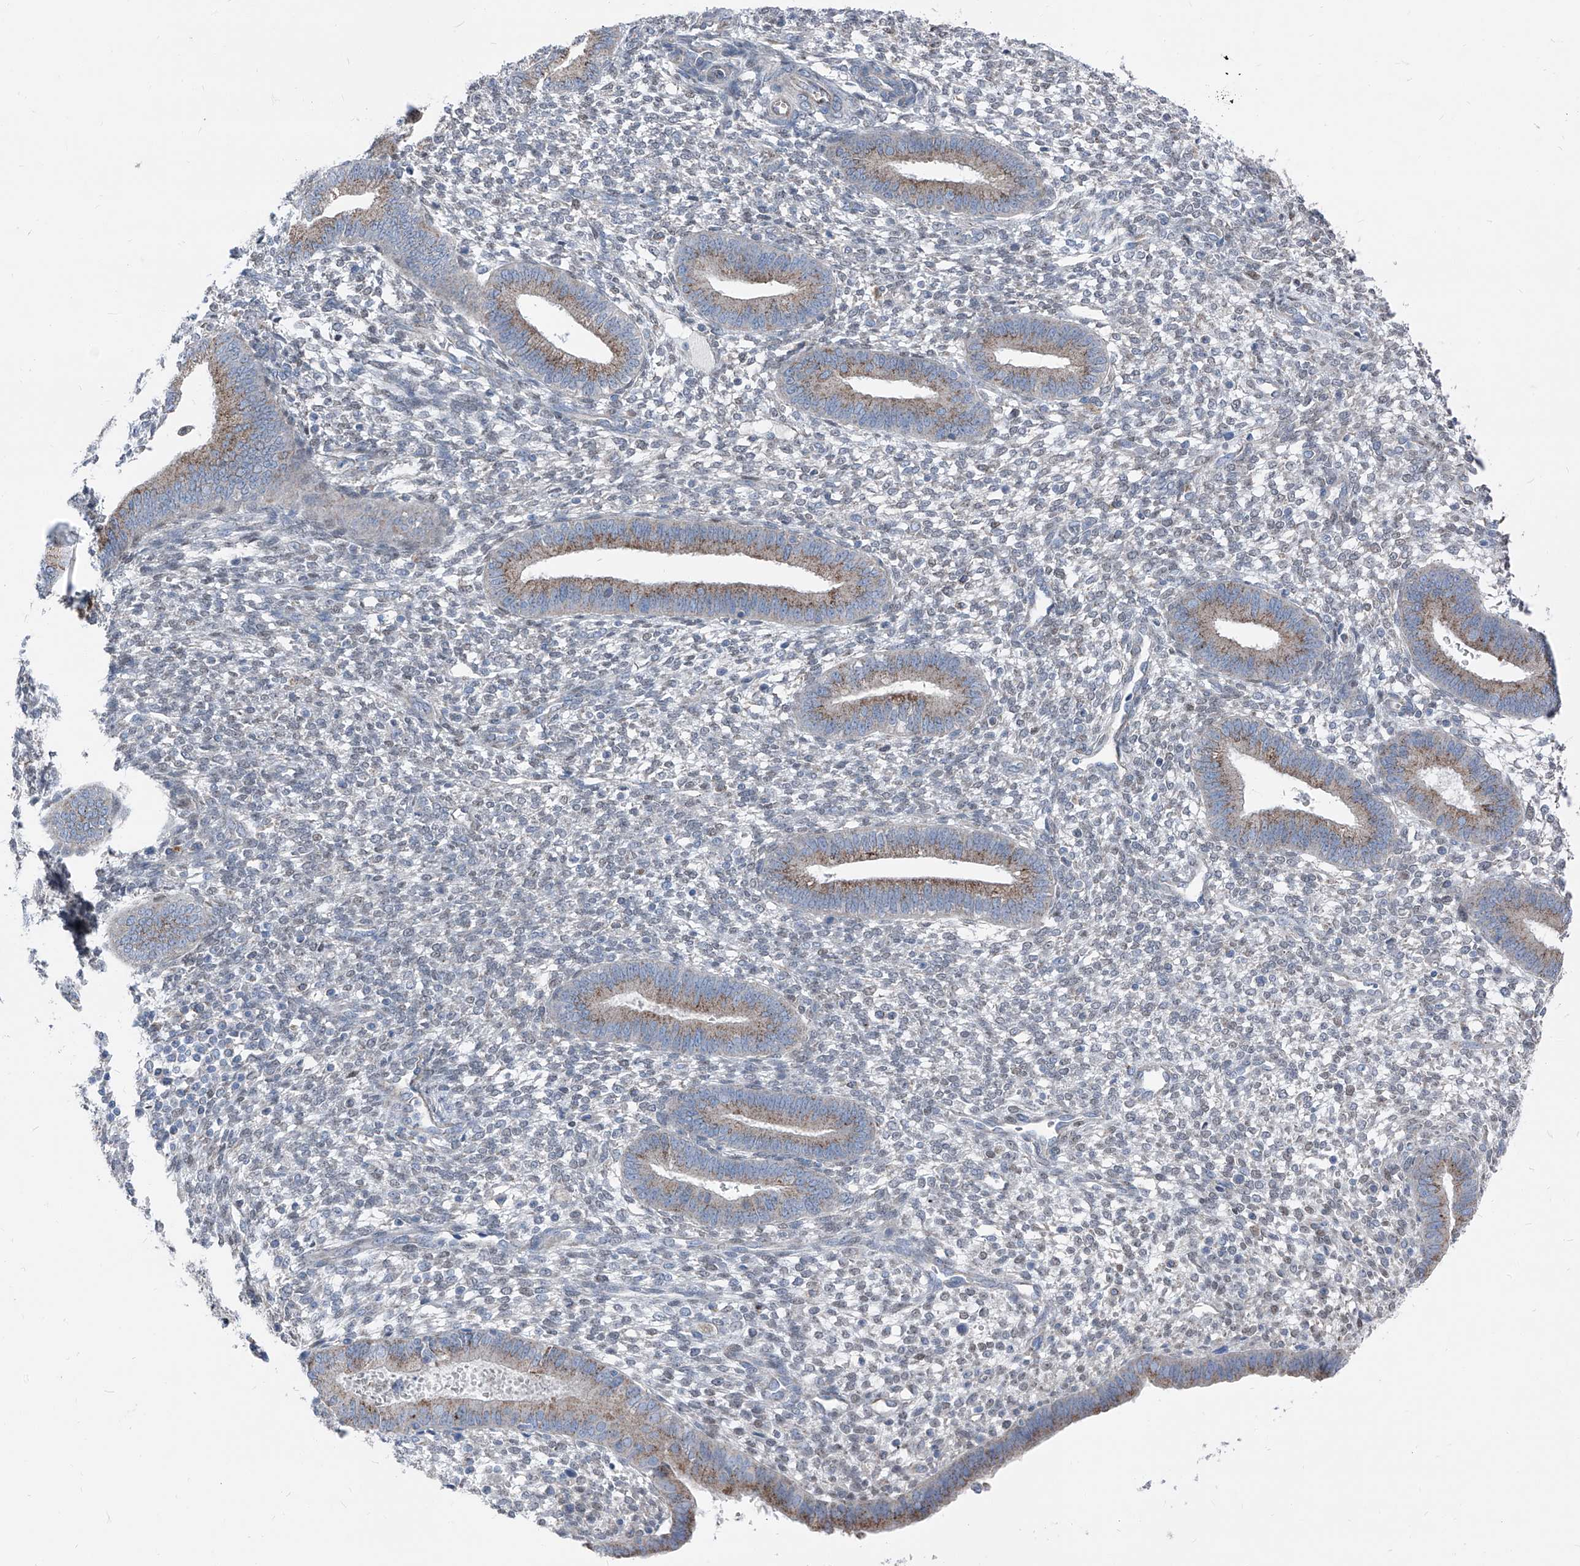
{"staining": {"intensity": "weak", "quantity": "<25%", "location": "nuclear"}, "tissue": "endometrium", "cell_type": "Cells in endometrial stroma", "image_type": "normal", "snomed": [{"axis": "morphology", "description": "Normal tissue, NOS"}, {"axis": "topography", "description": "Endometrium"}], "caption": "DAB (3,3'-diaminobenzidine) immunohistochemical staining of normal human endometrium demonstrates no significant positivity in cells in endometrial stroma. (Brightfield microscopy of DAB IHC at high magnification).", "gene": "AGPS", "patient": {"sex": "female", "age": 46}}